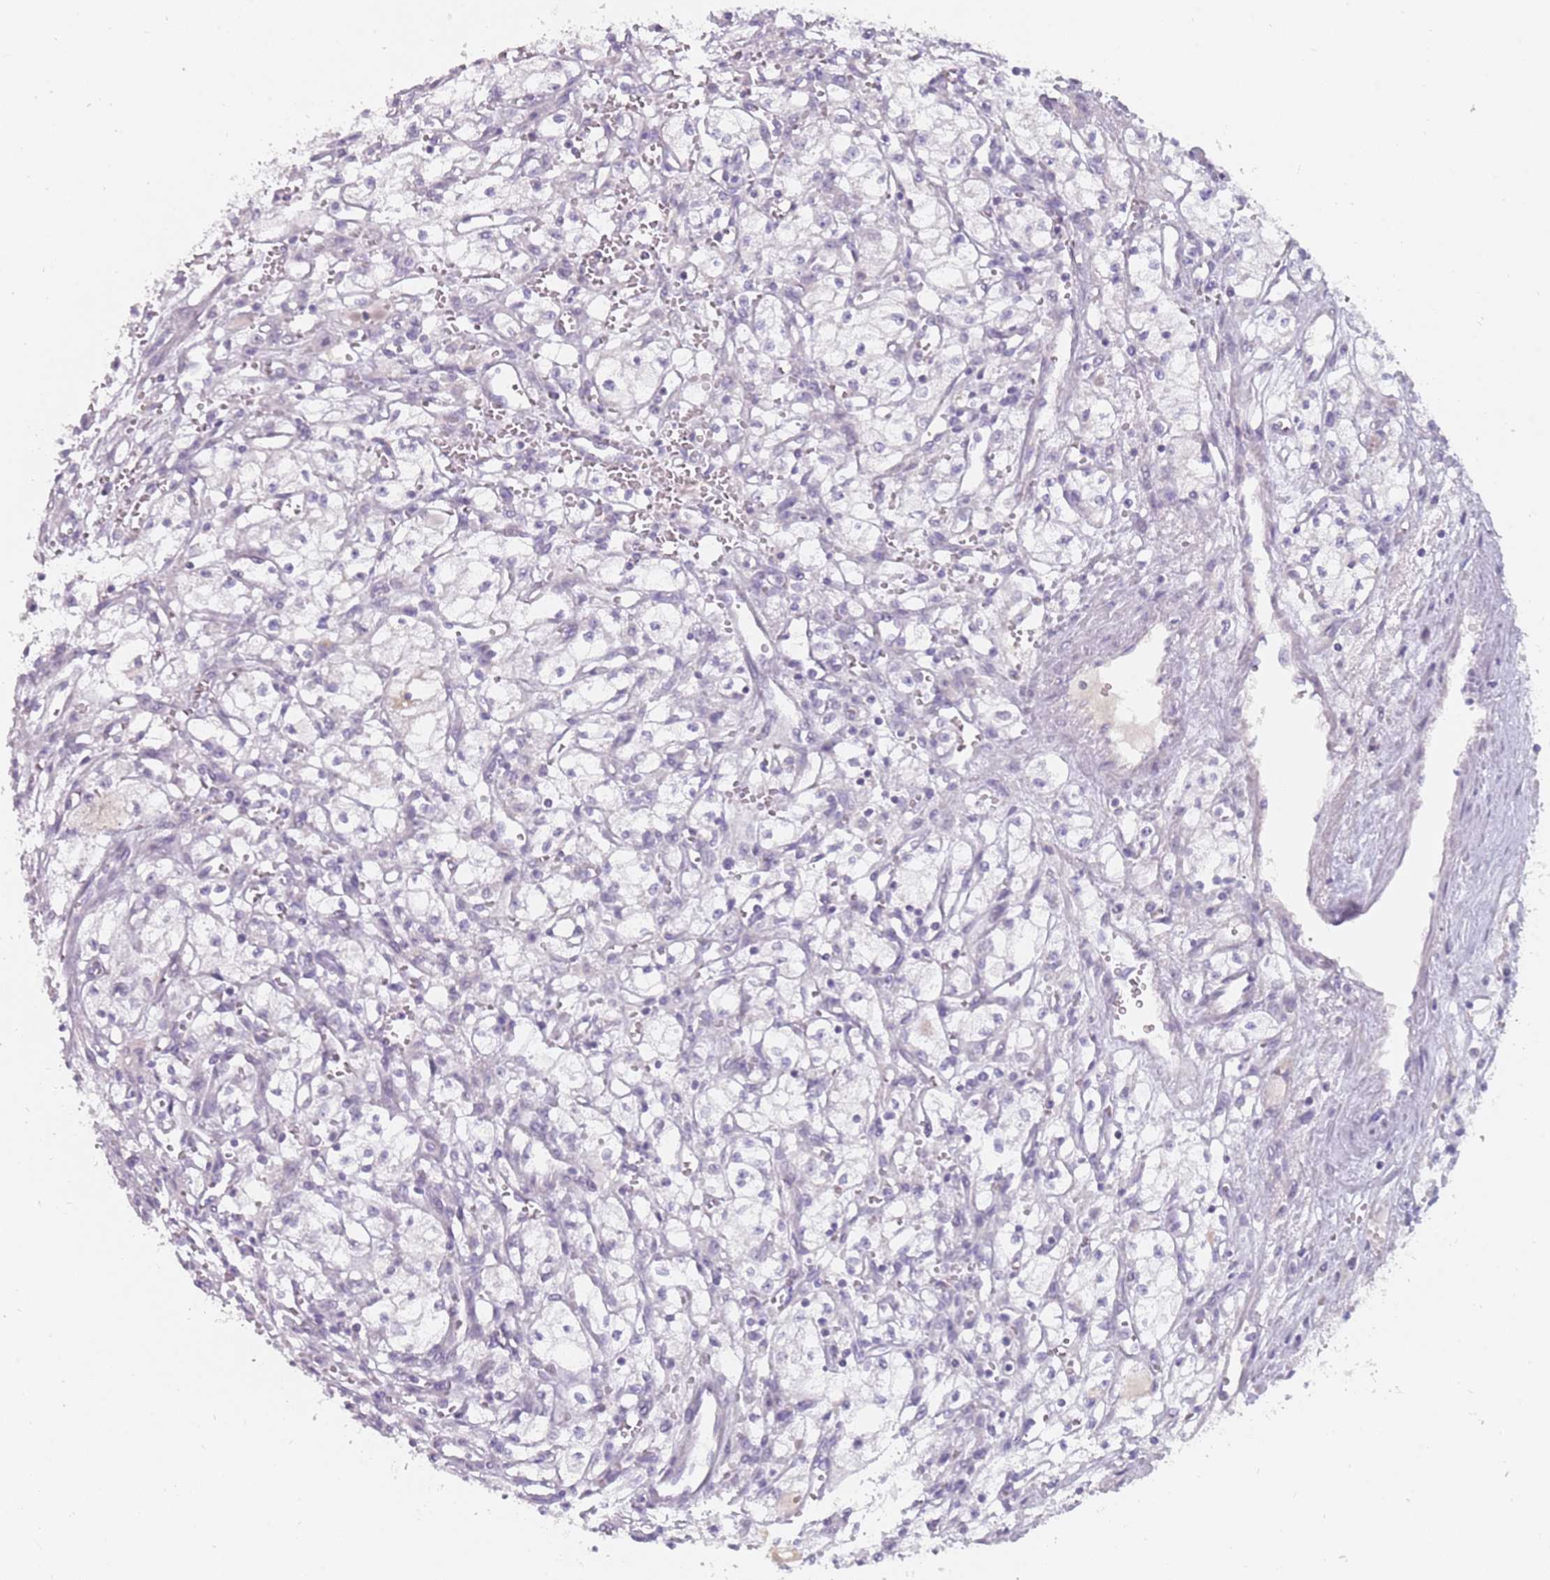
{"staining": {"intensity": "negative", "quantity": "none", "location": "none"}, "tissue": "renal cancer", "cell_type": "Tumor cells", "image_type": "cancer", "snomed": [{"axis": "morphology", "description": "Adenocarcinoma, NOS"}, {"axis": "topography", "description": "Kidney"}], "caption": "Immunohistochemical staining of human renal cancer (adenocarcinoma) demonstrates no significant staining in tumor cells. (Stains: DAB (3,3'-diaminobenzidine) immunohistochemistry (IHC) with hematoxylin counter stain, Microscopy: brightfield microscopy at high magnification).", "gene": "DDX4", "patient": {"sex": "male", "age": 59}}